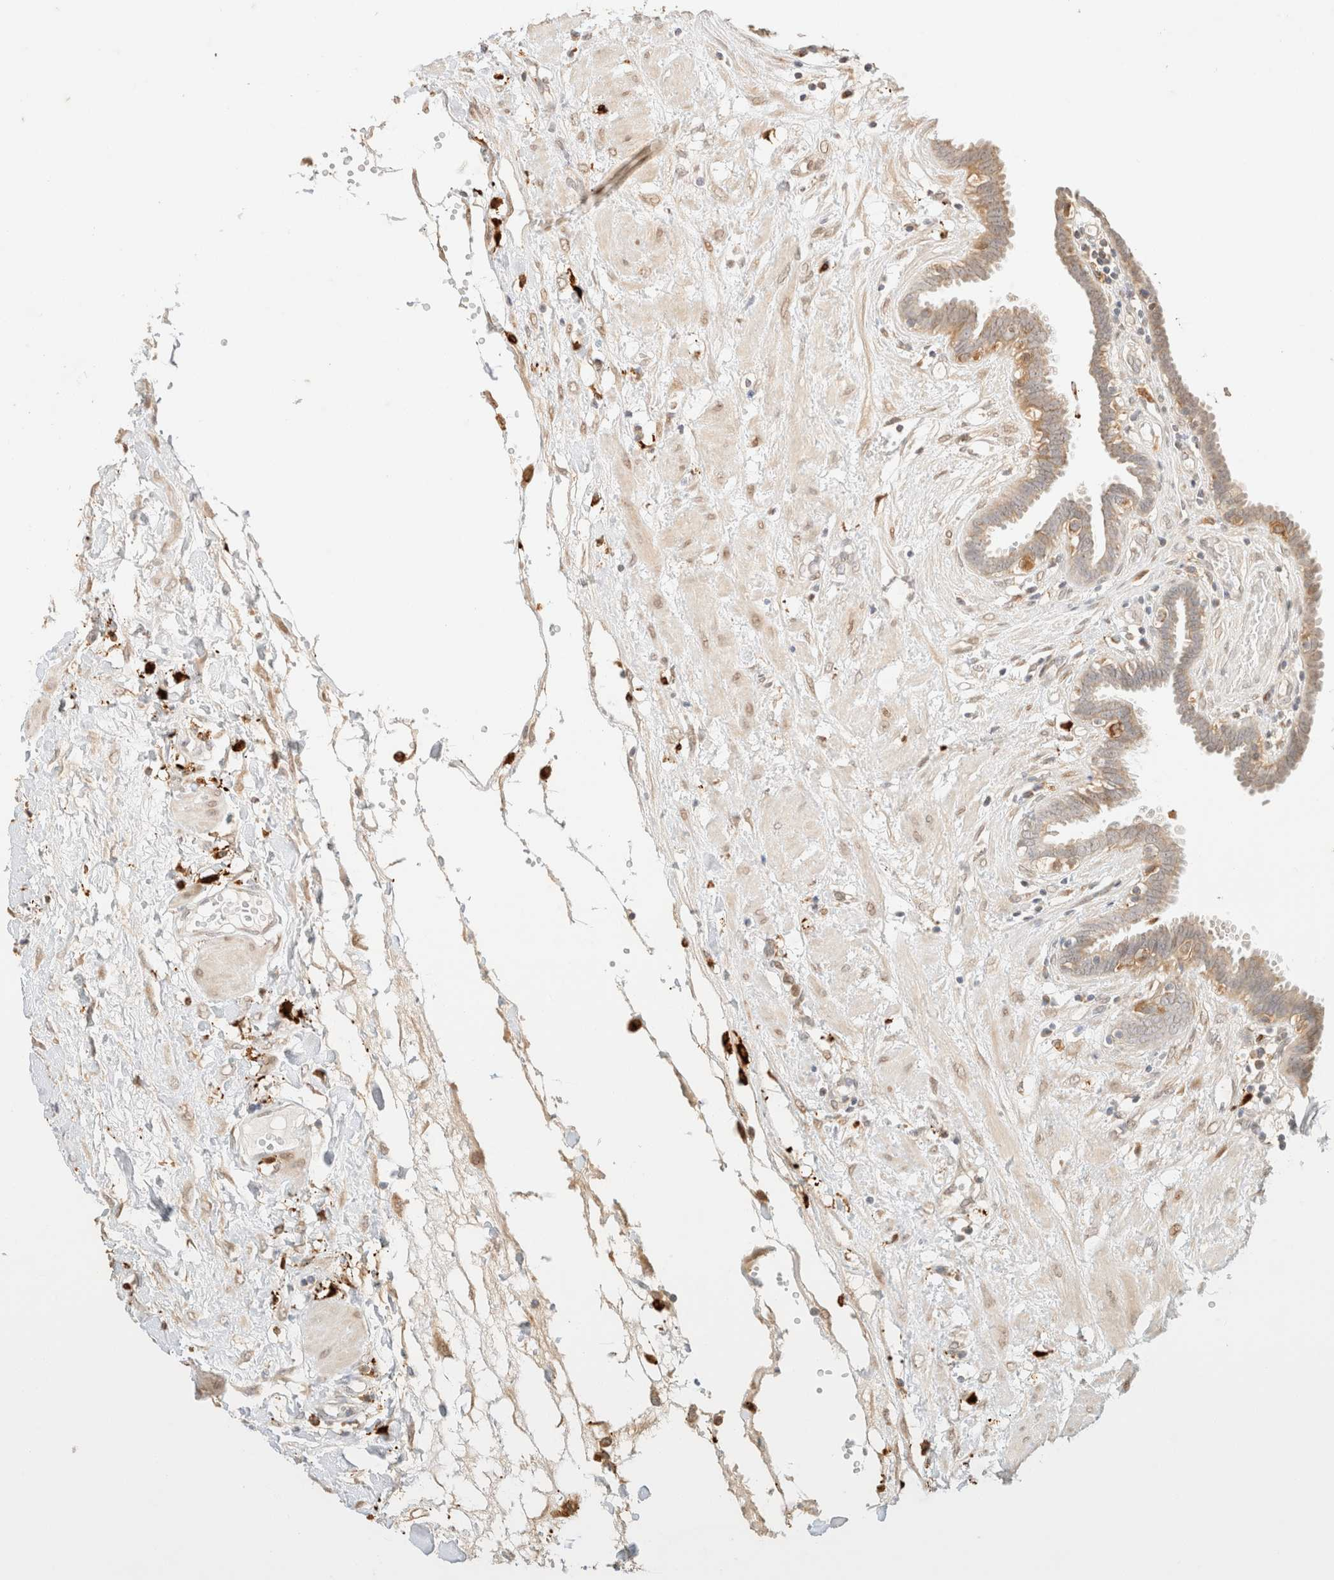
{"staining": {"intensity": "moderate", "quantity": ">75%", "location": "cytoplasmic/membranous"}, "tissue": "fallopian tube", "cell_type": "Glandular cells", "image_type": "normal", "snomed": [{"axis": "morphology", "description": "Normal tissue, NOS"}, {"axis": "topography", "description": "Fallopian tube"}, {"axis": "topography", "description": "Placenta"}], "caption": "Immunohistochemical staining of unremarkable fallopian tube shows moderate cytoplasmic/membranous protein positivity in approximately >75% of glandular cells.", "gene": "TACO1", "patient": {"sex": "female", "age": 32}}